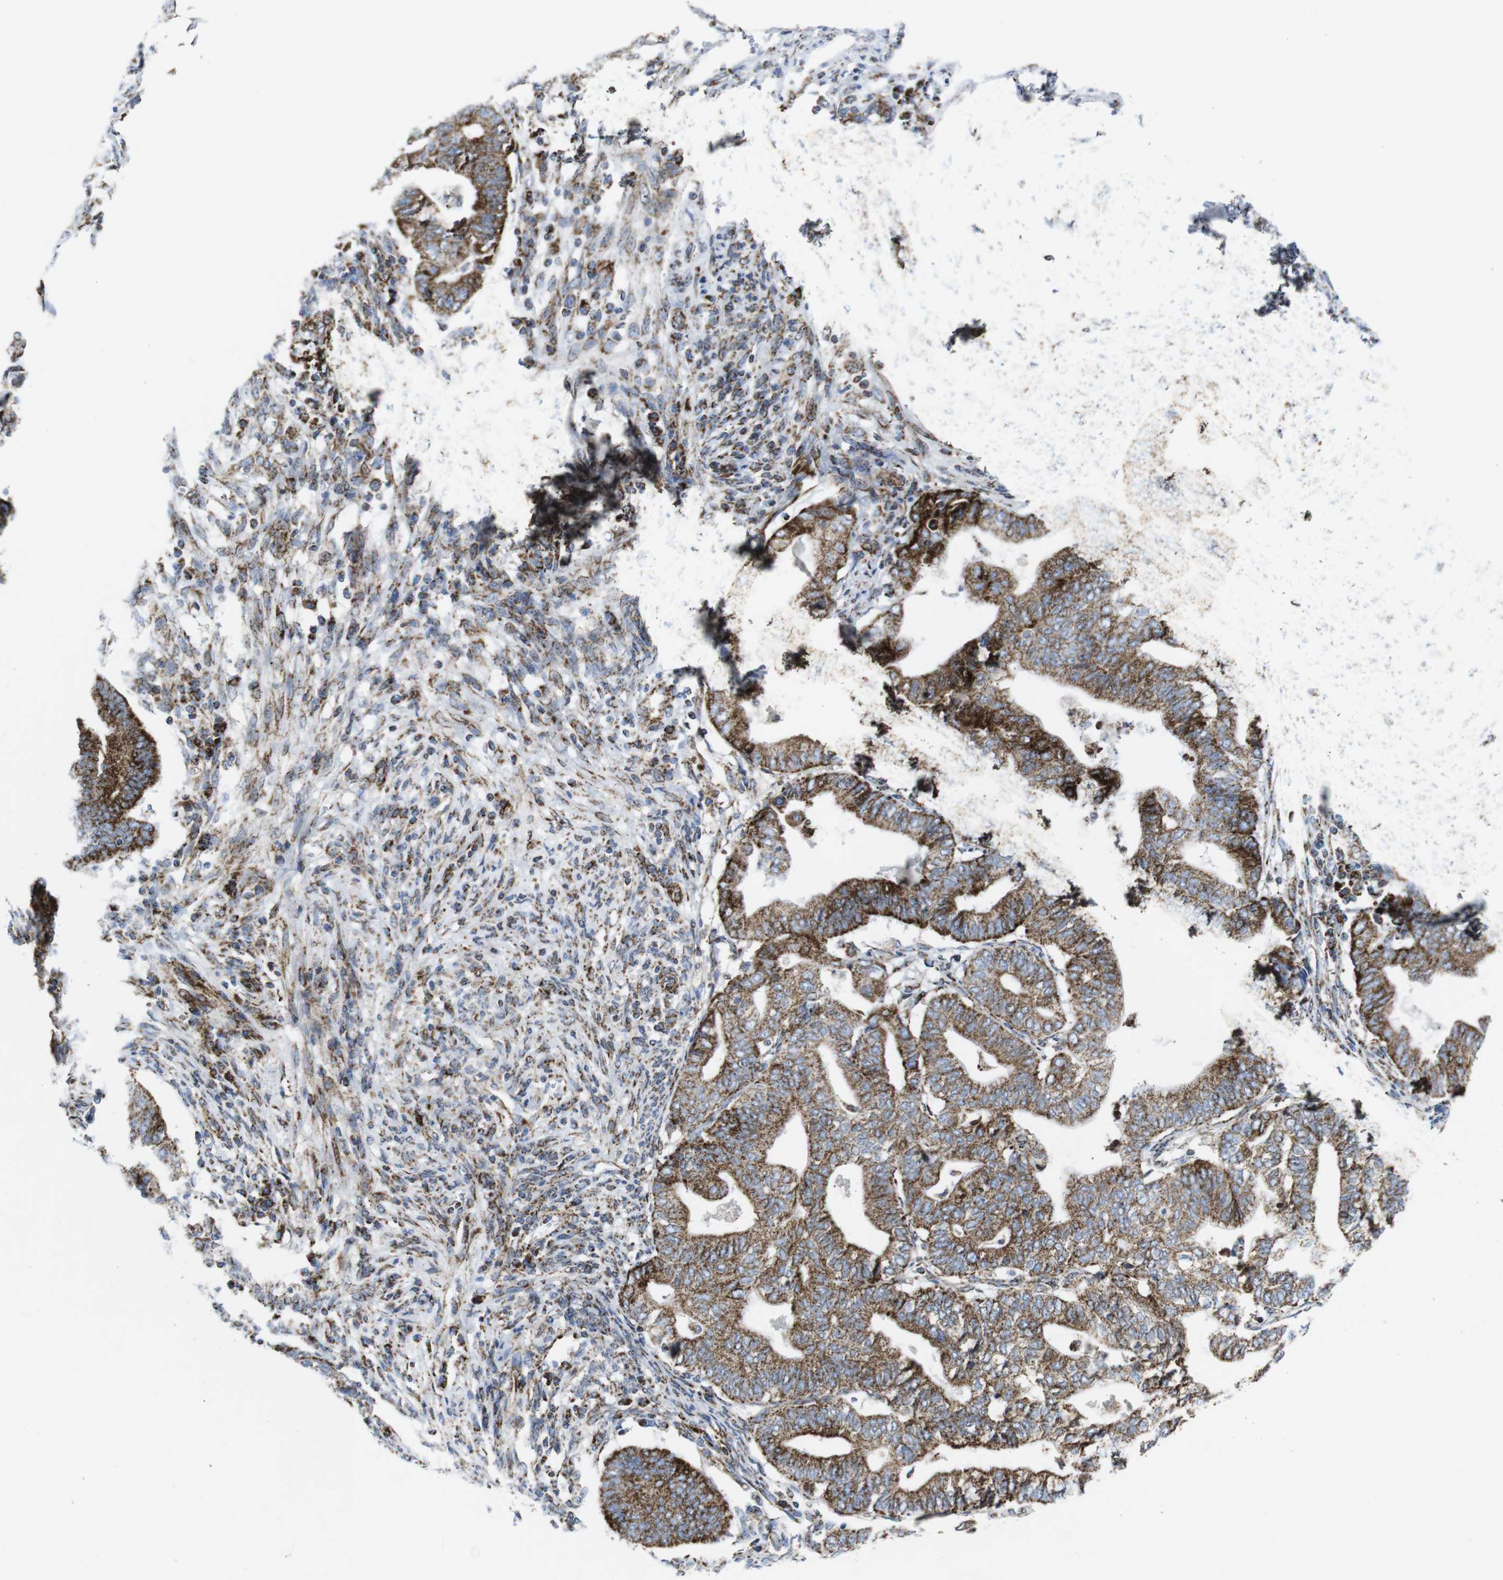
{"staining": {"intensity": "moderate", "quantity": ">75%", "location": "cytoplasmic/membranous"}, "tissue": "endometrial cancer", "cell_type": "Tumor cells", "image_type": "cancer", "snomed": [{"axis": "morphology", "description": "Adenocarcinoma, NOS"}, {"axis": "topography", "description": "Endometrium"}], "caption": "Protein analysis of endometrial adenocarcinoma tissue exhibits moderate cytoplasmic/membranous positivity in about >75% of tumor cells.", "gene": "TMEM192", "patient": {"sex": "female", "age": 79}}